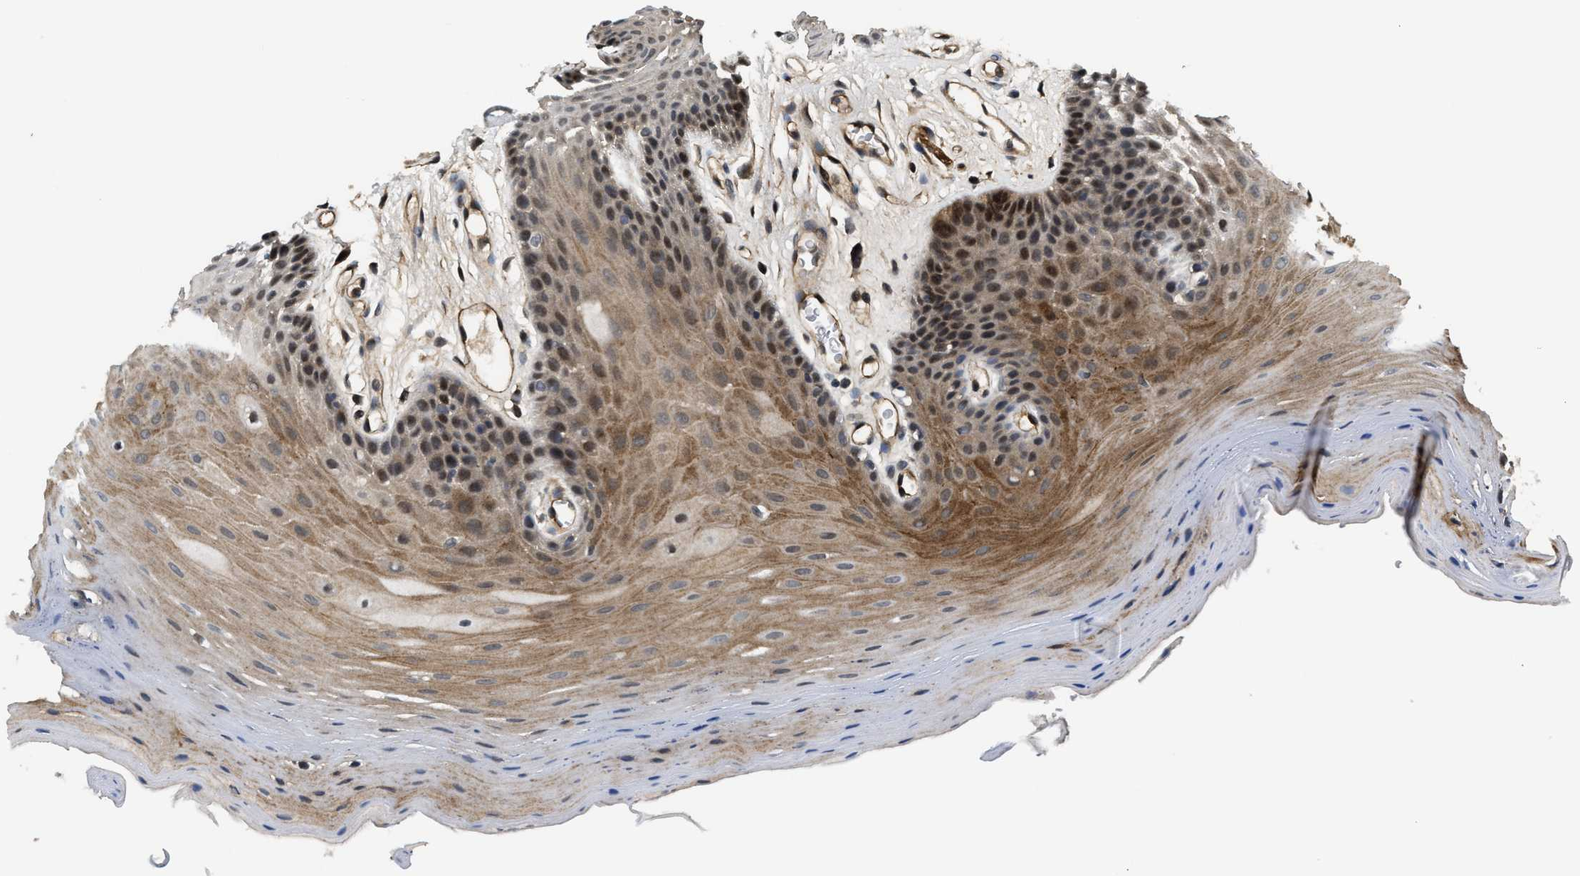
{"staining": {"intensity": "moderate", "quantity": "25%-75%", "location": "cytoplasmic/membranous,nuclear"}, "tissue": "oral mucosa", "cell_type": "Squamous epithelial cells", "image_type": "normal", "snomed": [{"axis": "morphology", "description": "Normal tissue, NOS"}, {"axis": "morphology", "description": "Squamous cell carcinoma, NOS"}, {"axis": "topography", "description": "Oral tissue"}, {"axis": "topography", "description": "Head-Neck"}], "caption": "DAB (3,3'-diaminobenzidine) immunohistochemical staining of unremarkable oral mucosa shows moderate cytoplasmic/membranous,nuclear protein expression in about 25%-75% of squamous epithelial cells.", "gene": "COPS2", "patient": {"sex": "male", "age": 71}}